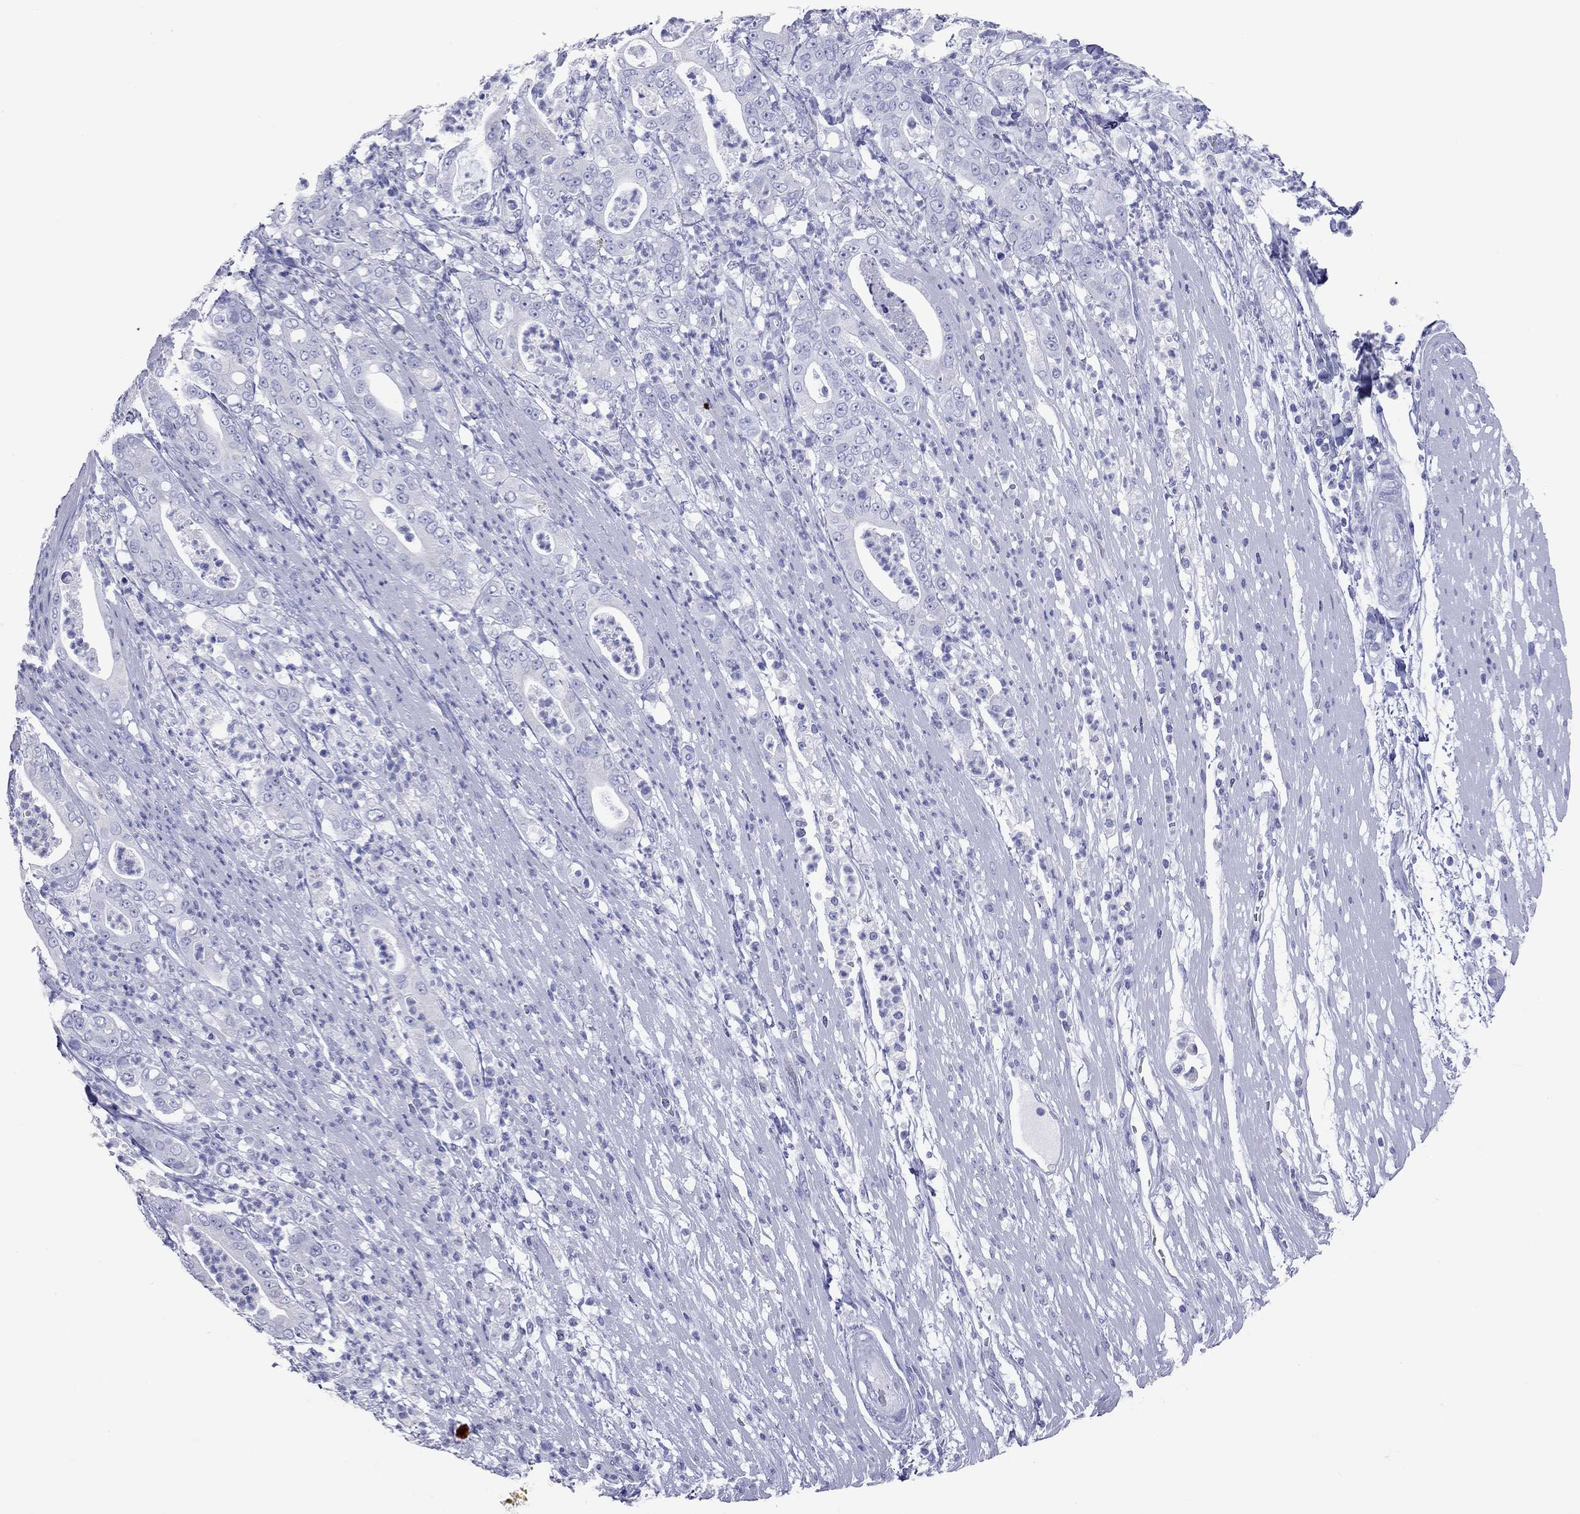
{"staining": {"intensity": "negative", "quantity": "none", "location": "none"}, "tissue": "pancreatic cancer", "cell_type": "Tumor cells", "image_type": "cancer", "snomed": [{"axis": "morphology", "description": "Adenocarcinoma, NOS"}, {"axis": "topography", "description": "Pancreas"}], "caption": "An immunohistochemistry micrograph of adenocarcinoma (pancreatic) is shown. There is no staining in tumor cells of adenocarcinoma (pancreatic). (Immunohistochemistry (ihc), brightfield microscopy, high magnification).", "gene": "VSIG10", "patient": {"sex": "male", "age": 71}}